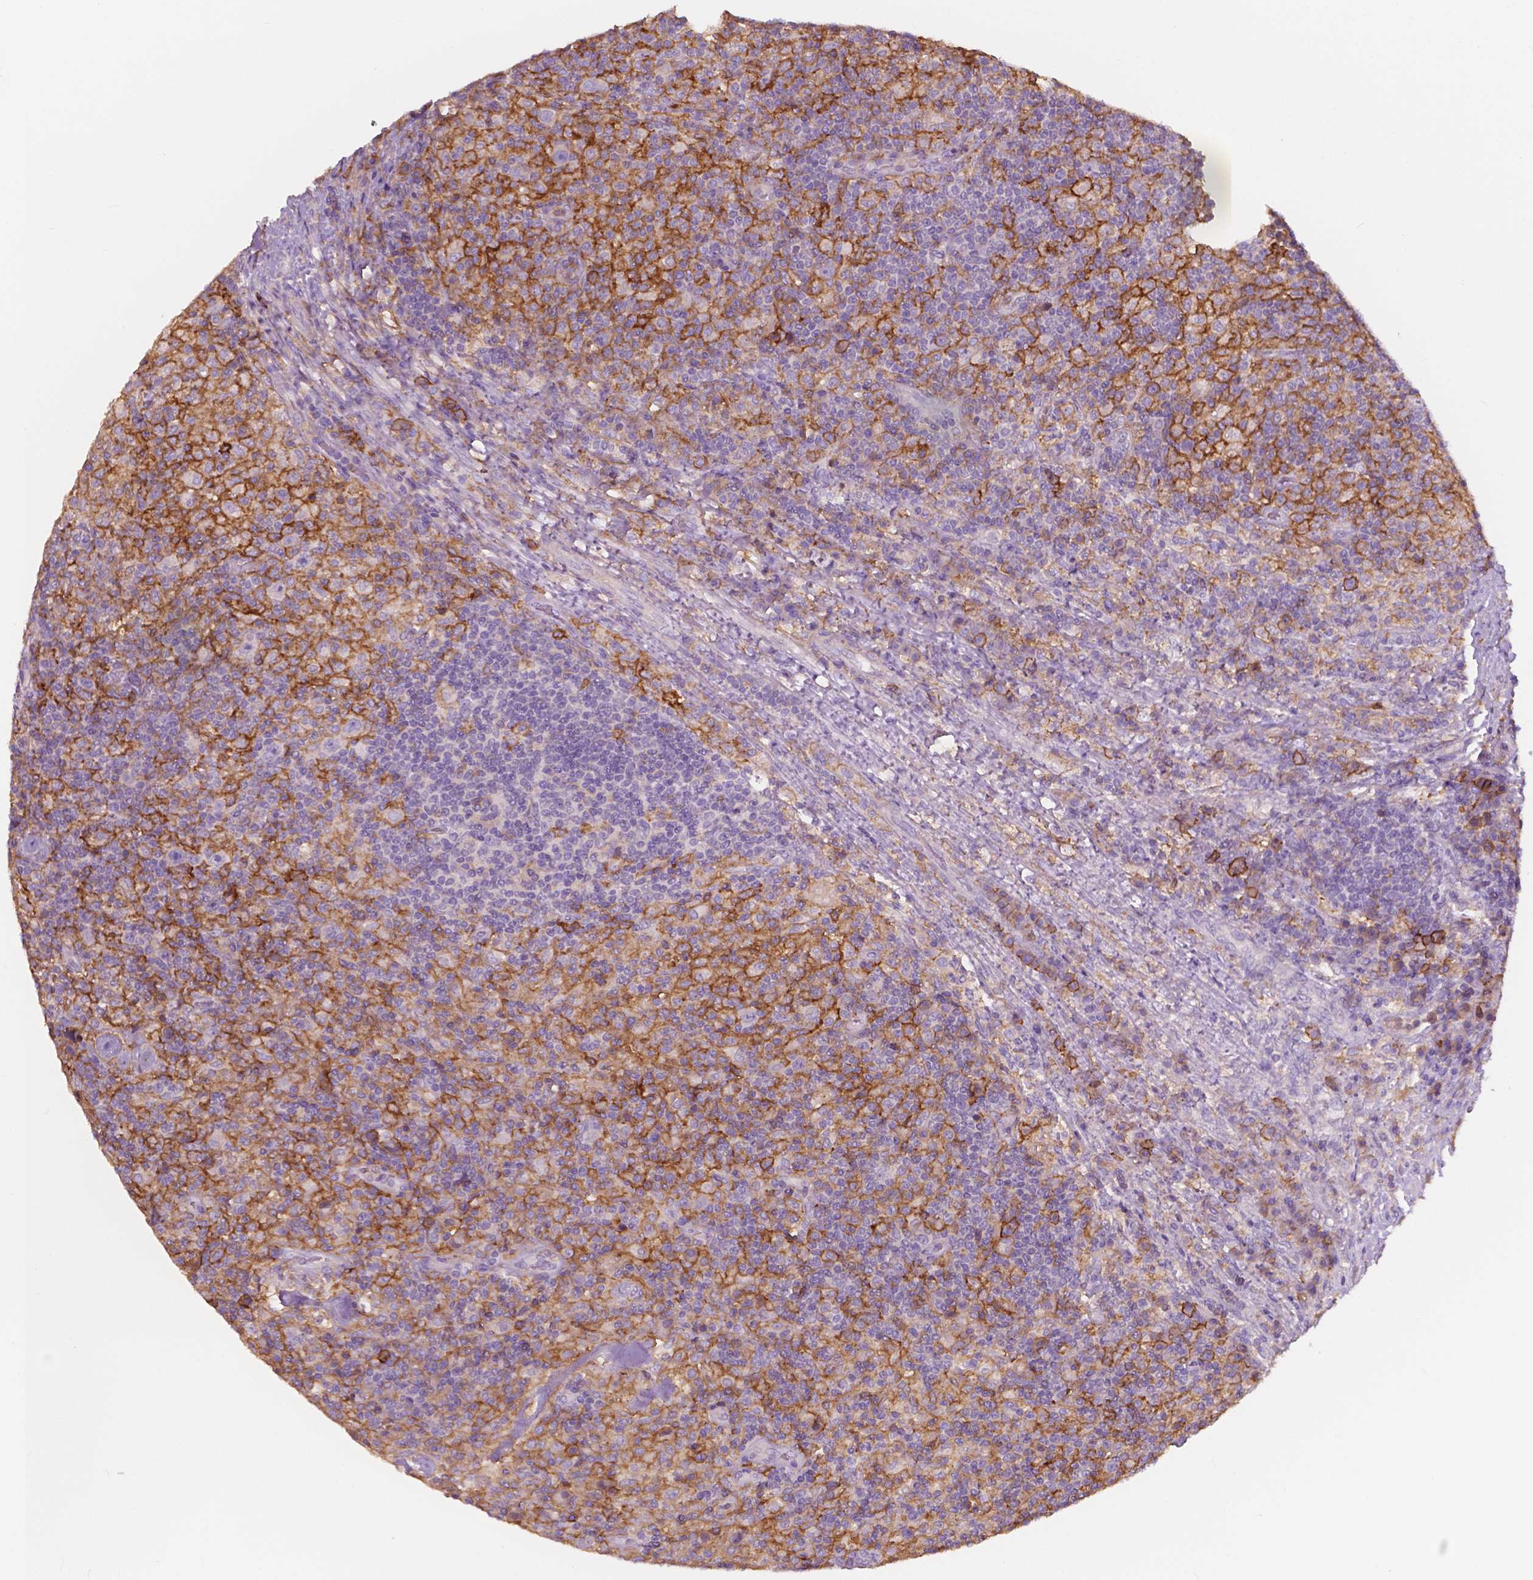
{"staining": {"intensity": "negative", "quantity": "none", "location": "none"}, "tissue": "lymphoma", "cell_type": "Tumor cells", "image_type": "cancer", "snomed": [{"axis": "morphology", "description": "Hodgkin's disease, NOS"}, {"axis": "topography", "description": "Lymph node"}], "caption": "Tumor cells are negative for brown protein staining in lymphoma.", "gene": "SEMA4A", "patient": {"sex": "male", "age": 70}}